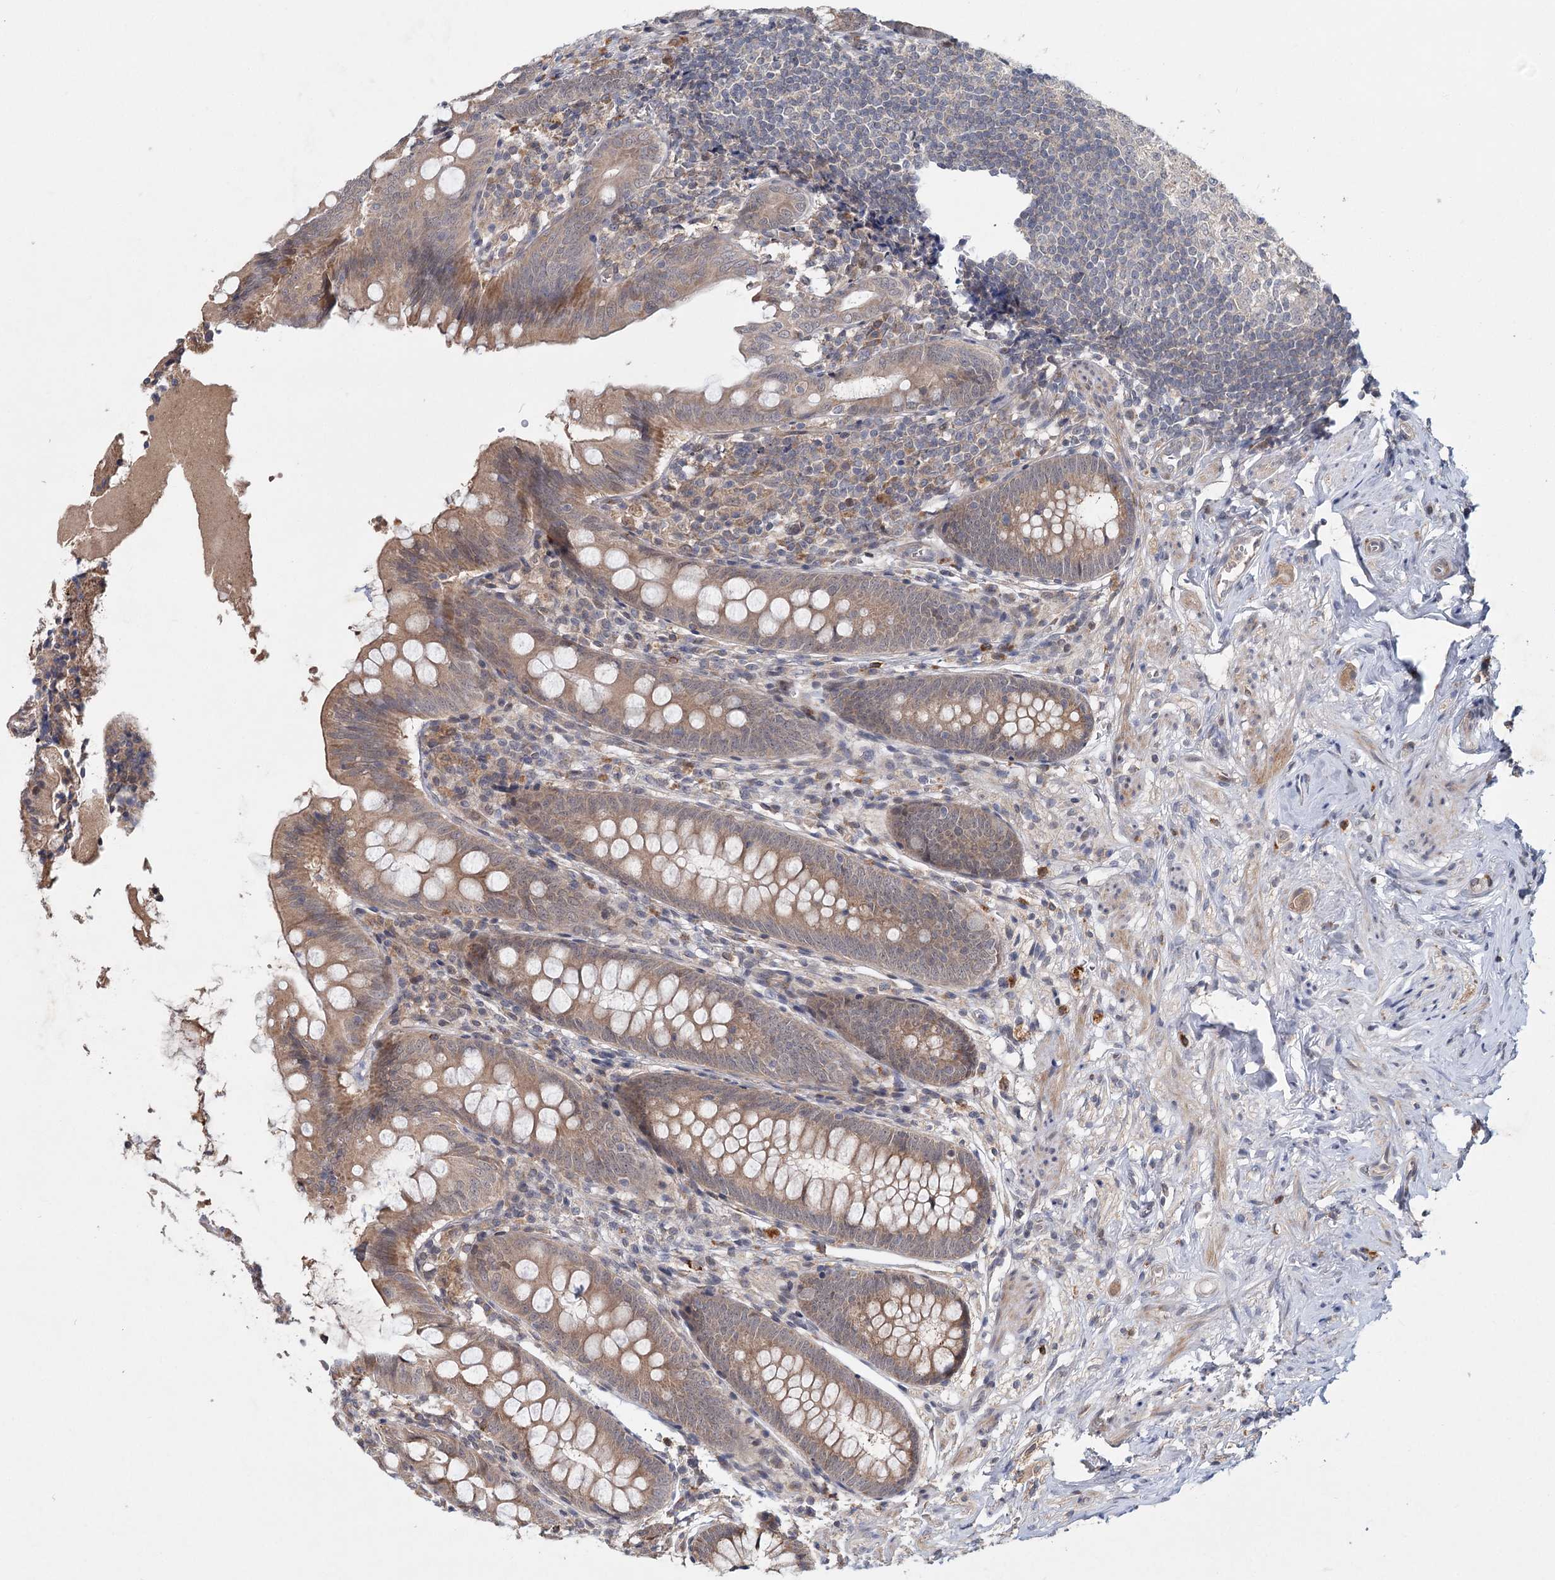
{"staining": {"intensity": "moderate", "quantity": ">75%", "location": "cytoplasmic/membranous"}, "tissue": "appendix", "cell_type": "Glandular cells", "image_type": "normal", "snomed": [{"axis": "morphology", "description": "Normal tissue, NOS"}, {"axis": "topography", "description": "Appendix"}], "caption": "Unremarkable appendix demonstrates moderate cytoplasmic/membranous positivity in about >75% of glandular cells, visualized by immunohistochemistry.", "gene": "AP3B1", "patient": {"sex": "female", "age": 51}}